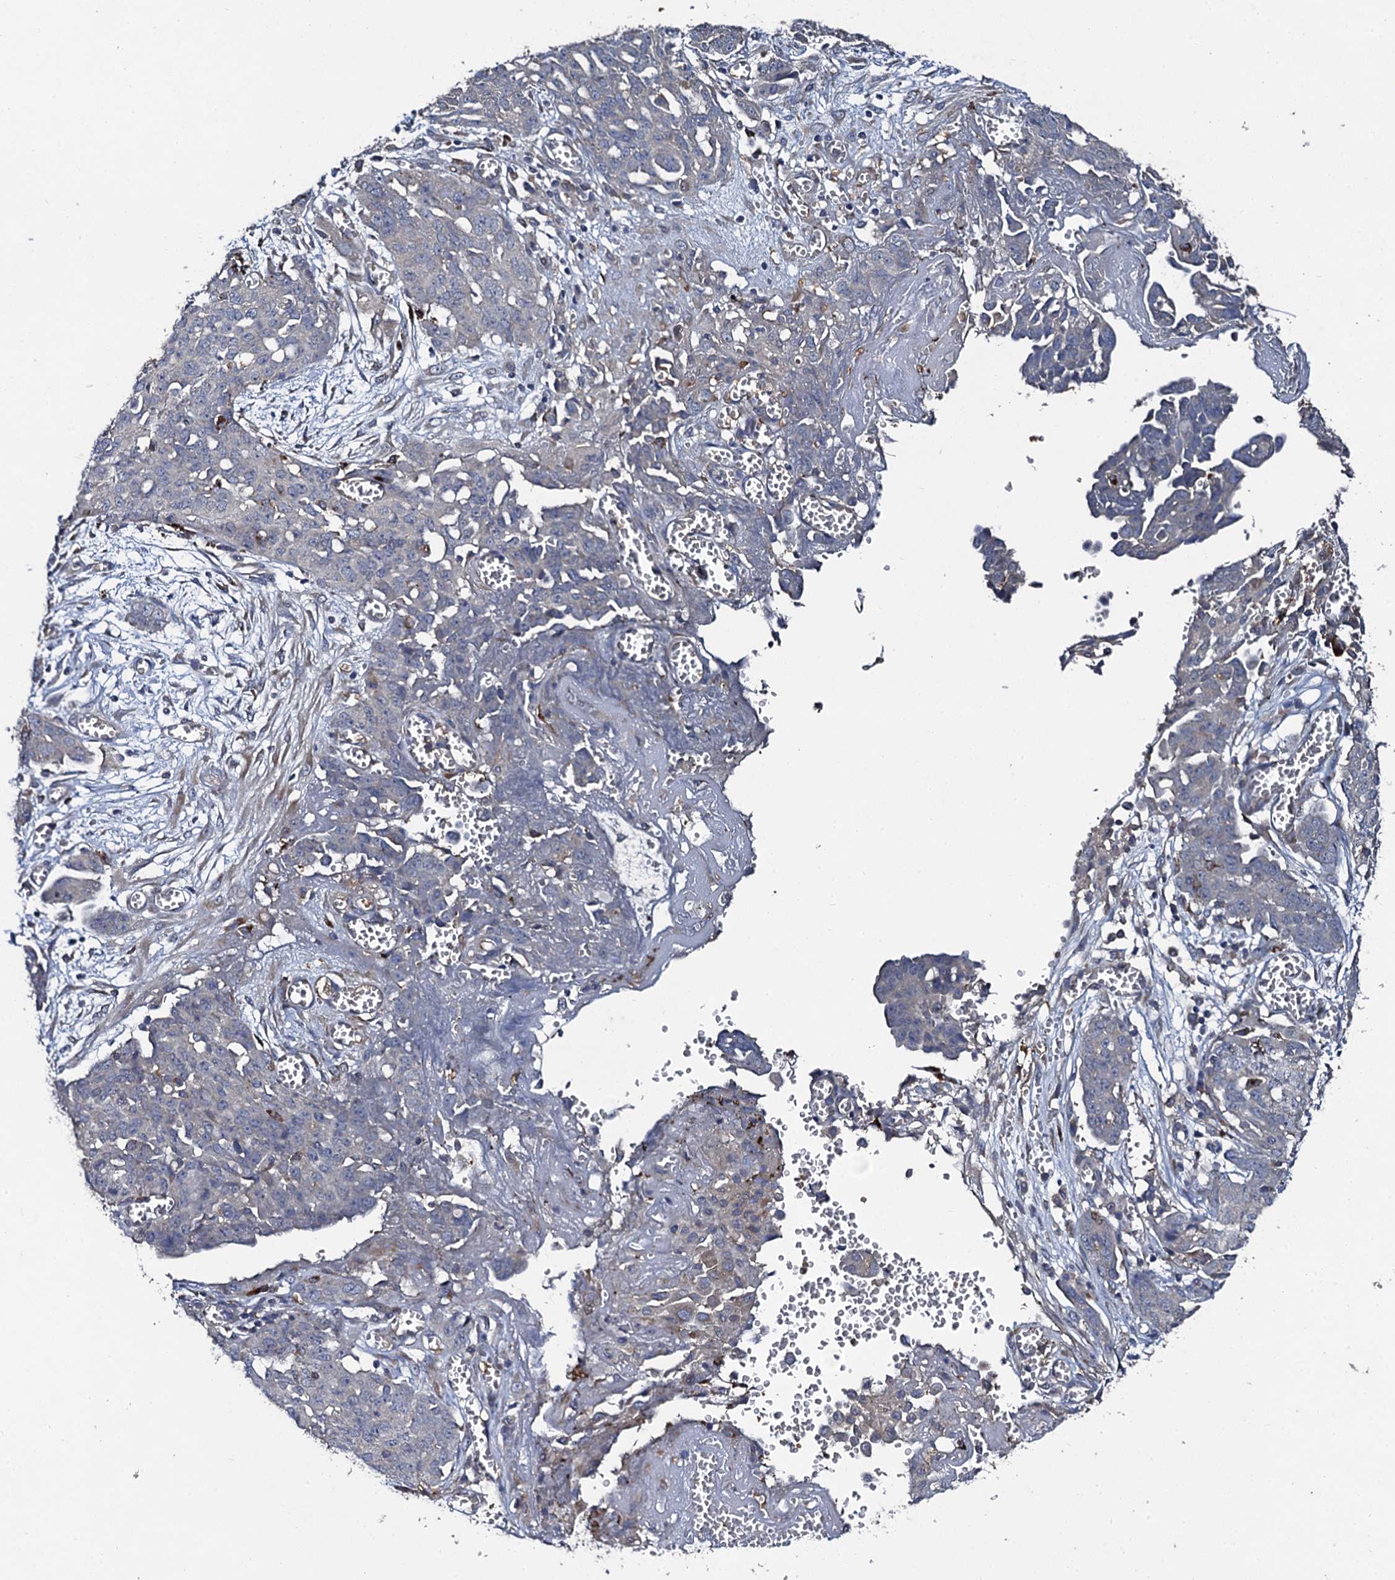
{"staining": {"intensity": "negative", "quantity": "none", "location": "none"}, "tissue": "ovarian cancer", "cell_type": "Tumor cells", "image_type": "cancer", "snomed": [{"axis": "morphology", "description": "Cystadenocarcinoma, serous, NOS"}, {"axis": "topography", "description": "Soft tissue"}, {"axis": "topography", "description": "Ovary"}], "caption": "High power microscopy photomicrograph of an IHC photomicrograph of serous cystadenocarcinoma (ovarian), revealing no significant expression in tumor cells.", "gene": "LRRC28", "patient": {"sex": "female", "age": 57}}